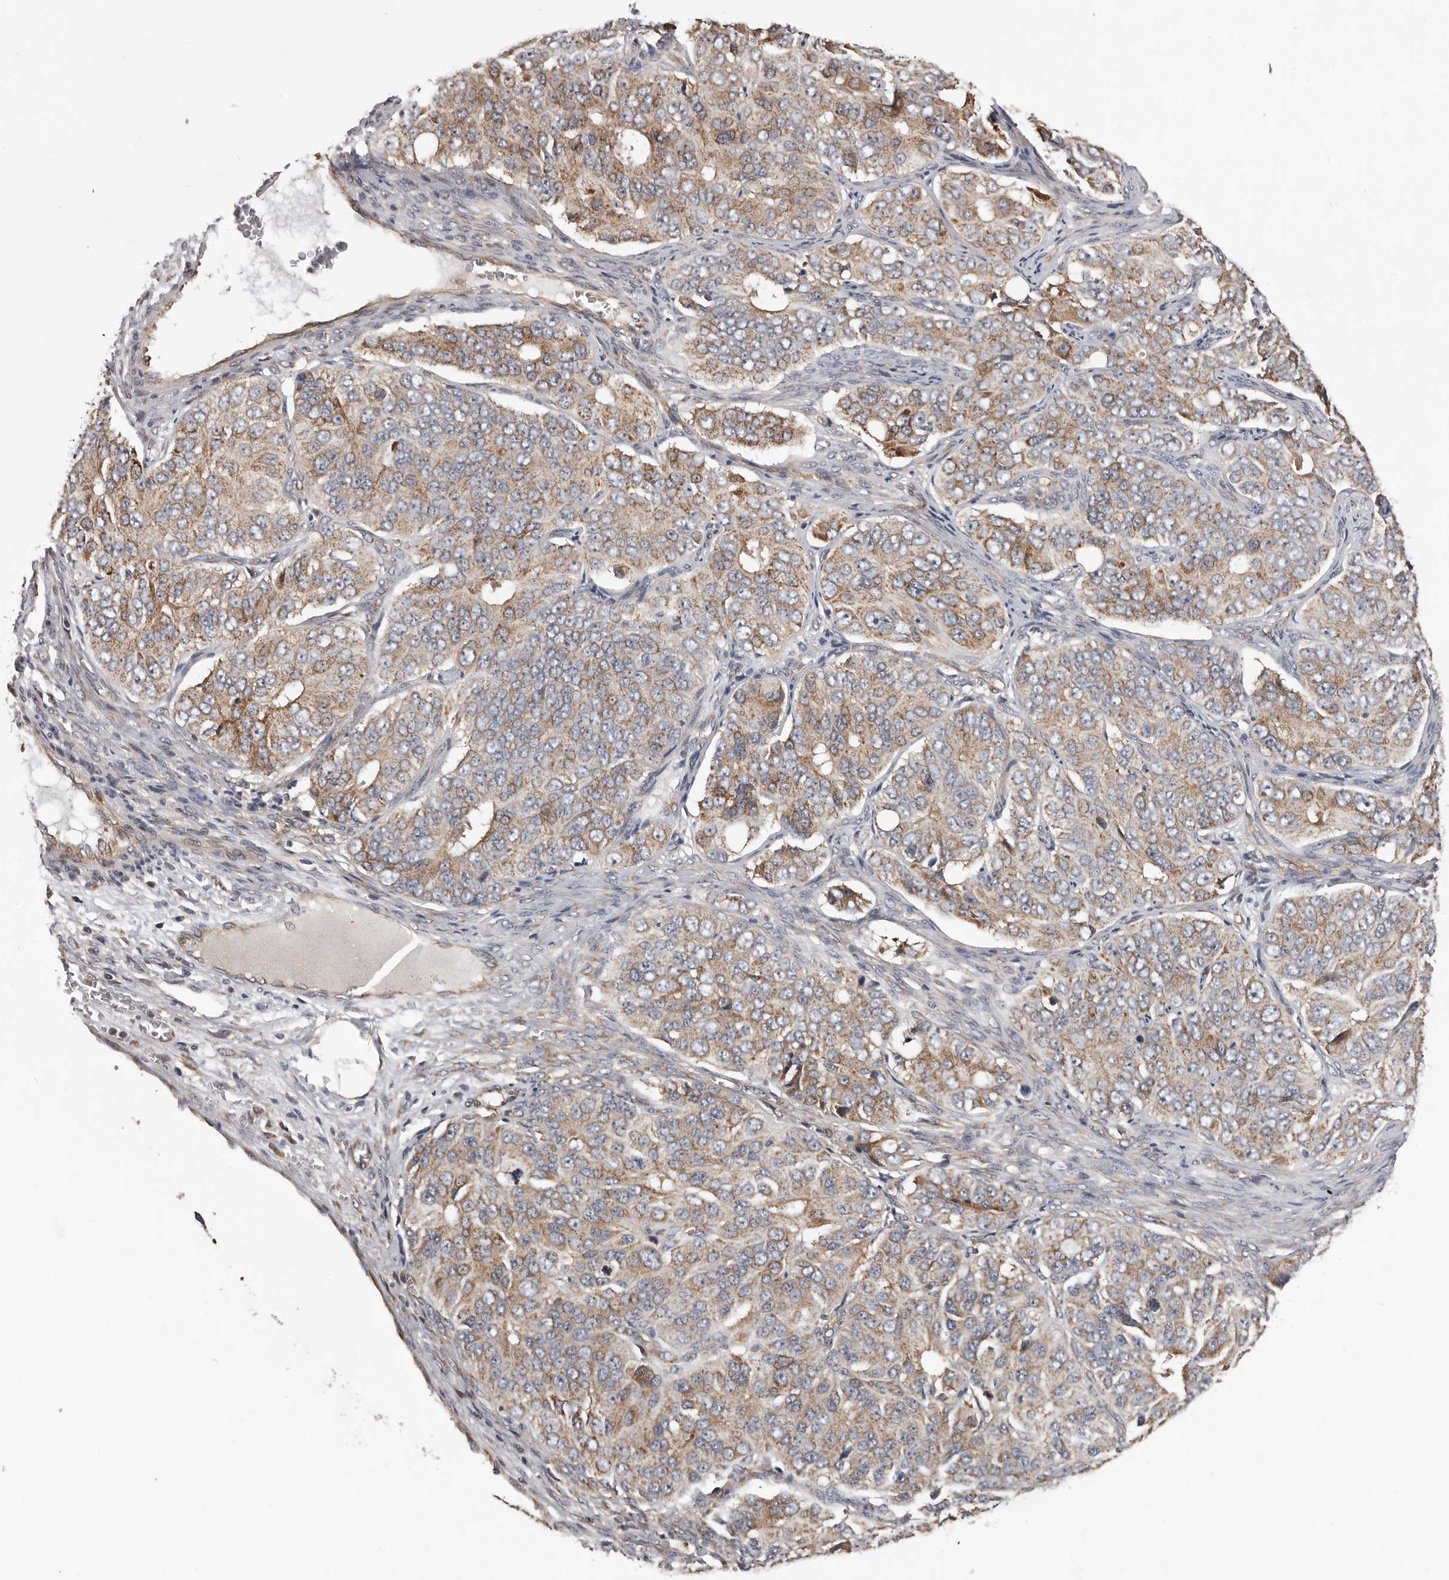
{"staining": {"intensity": "moderate", "quantity": ">75%", "location": "cytoplasmic/membranous"}, "tissue": "ovarian cancer", "cell_type": "Tumor cells", "image_type": "cancer", "snomed": [{"axis": "morphology", "description": "Carcinoma, endometroid"}, {"axis": "topography", "description": "Ovary"}], "caption": "A brown stain labels moderate cytoplasmic/membranous expression of a protein in human ovarian cancer (endometroid carcinoma) tumor cells.", "gene": "VPS37A", "patient": {"sex": "female", "age": 51}}